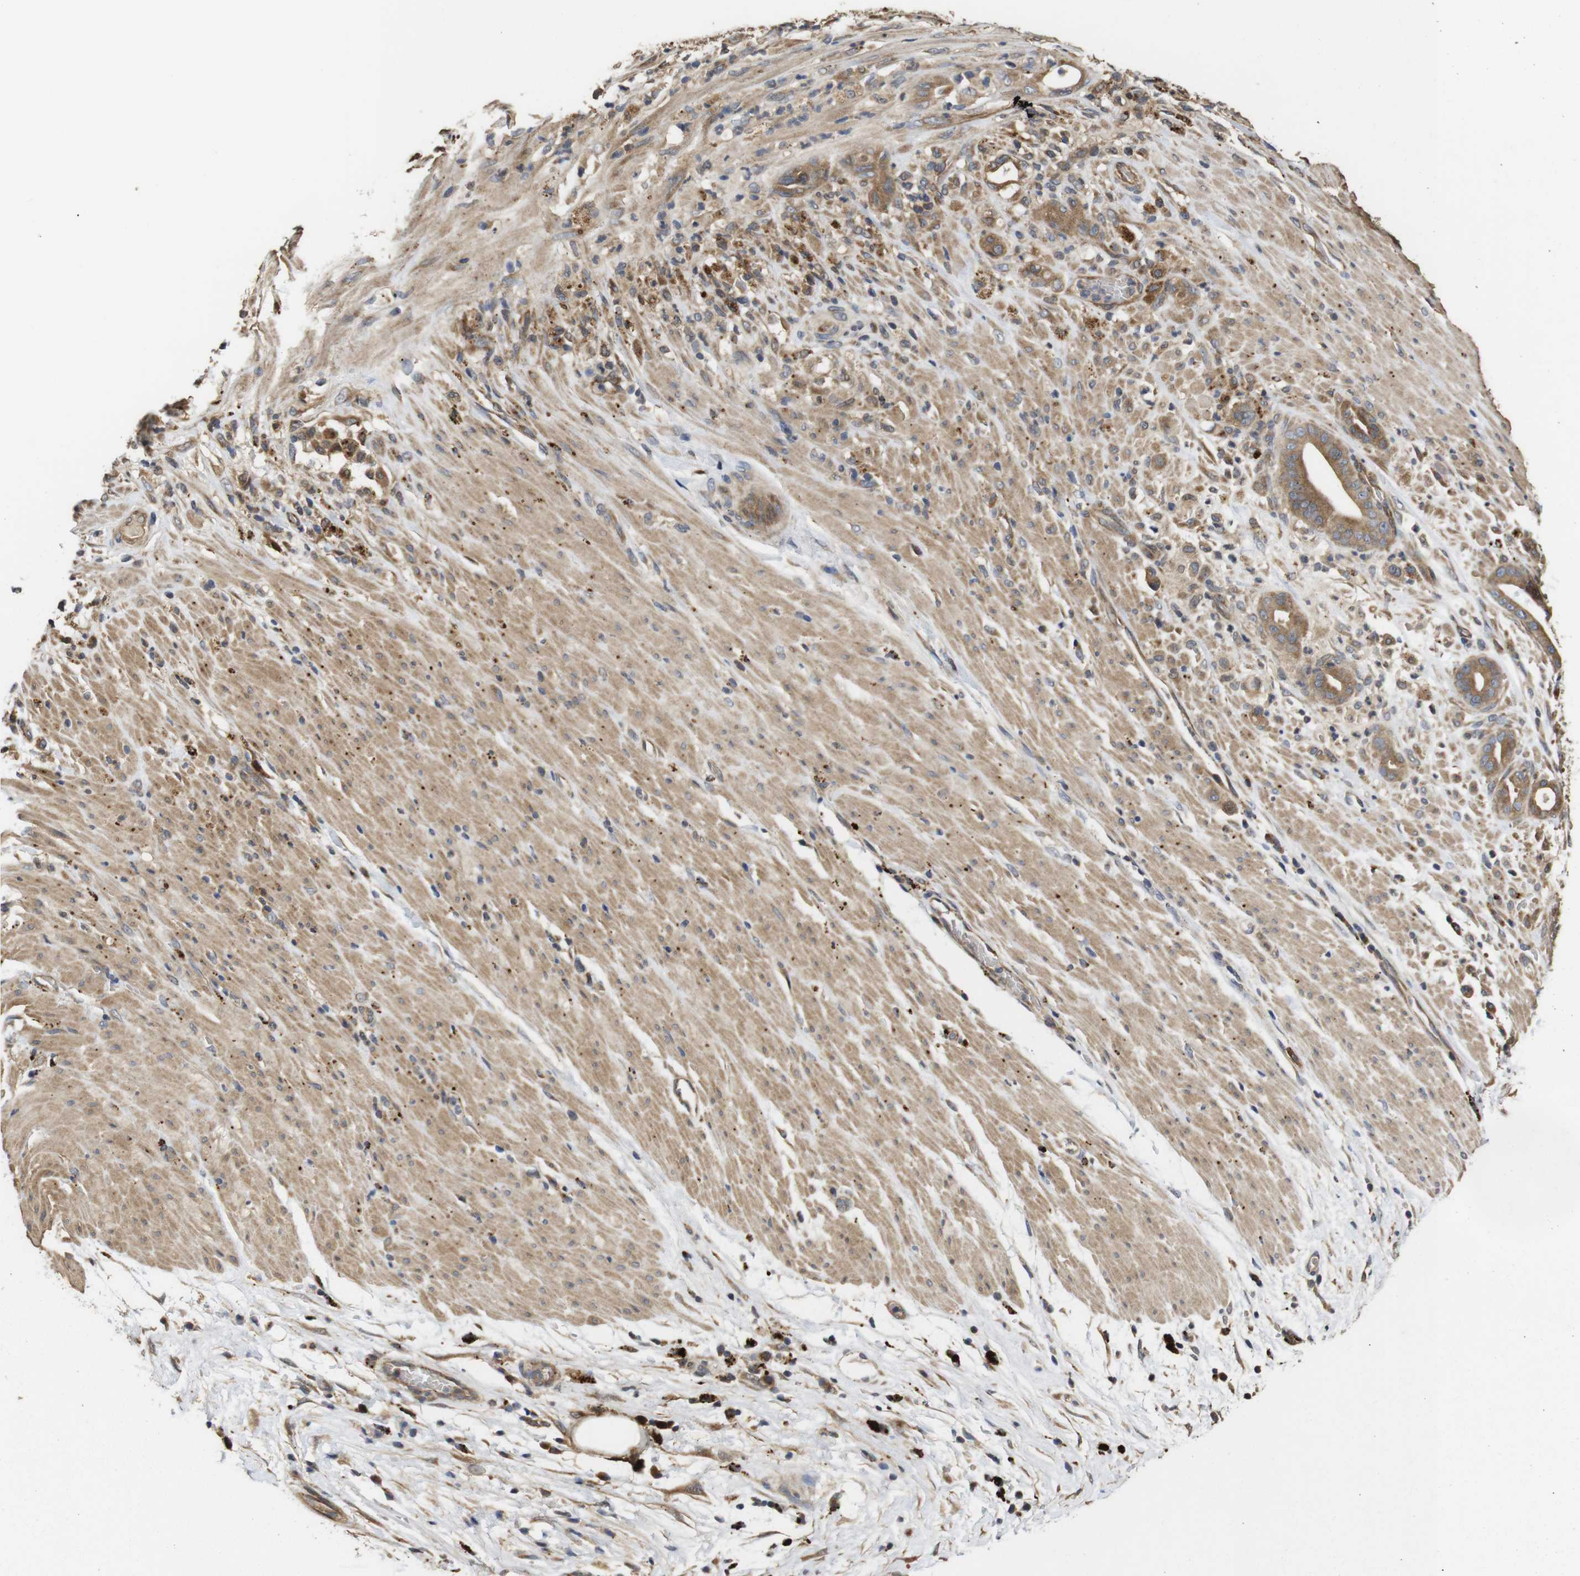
{"staining": {"intensity": "moderate", "quantity": ">75%", "location": "cytoplasmic/membranous"}, "tissue": "pancreatic cancer", "cell_type": "Tumor cells", "image_type": "cancer", "snomed": [{"axis": "morphology", "description": "Adenocarcinoma, NOS"}, {"axis": "topography", "description": "Pancreas"}], "caption": "A brown stain labels moderate cytoplasmic/membranous expression of a protein in pancreatic adenocarcinoma tumor cells.", "gene": "PTPN14", "patient": {"sex": "male", "age": 63}}